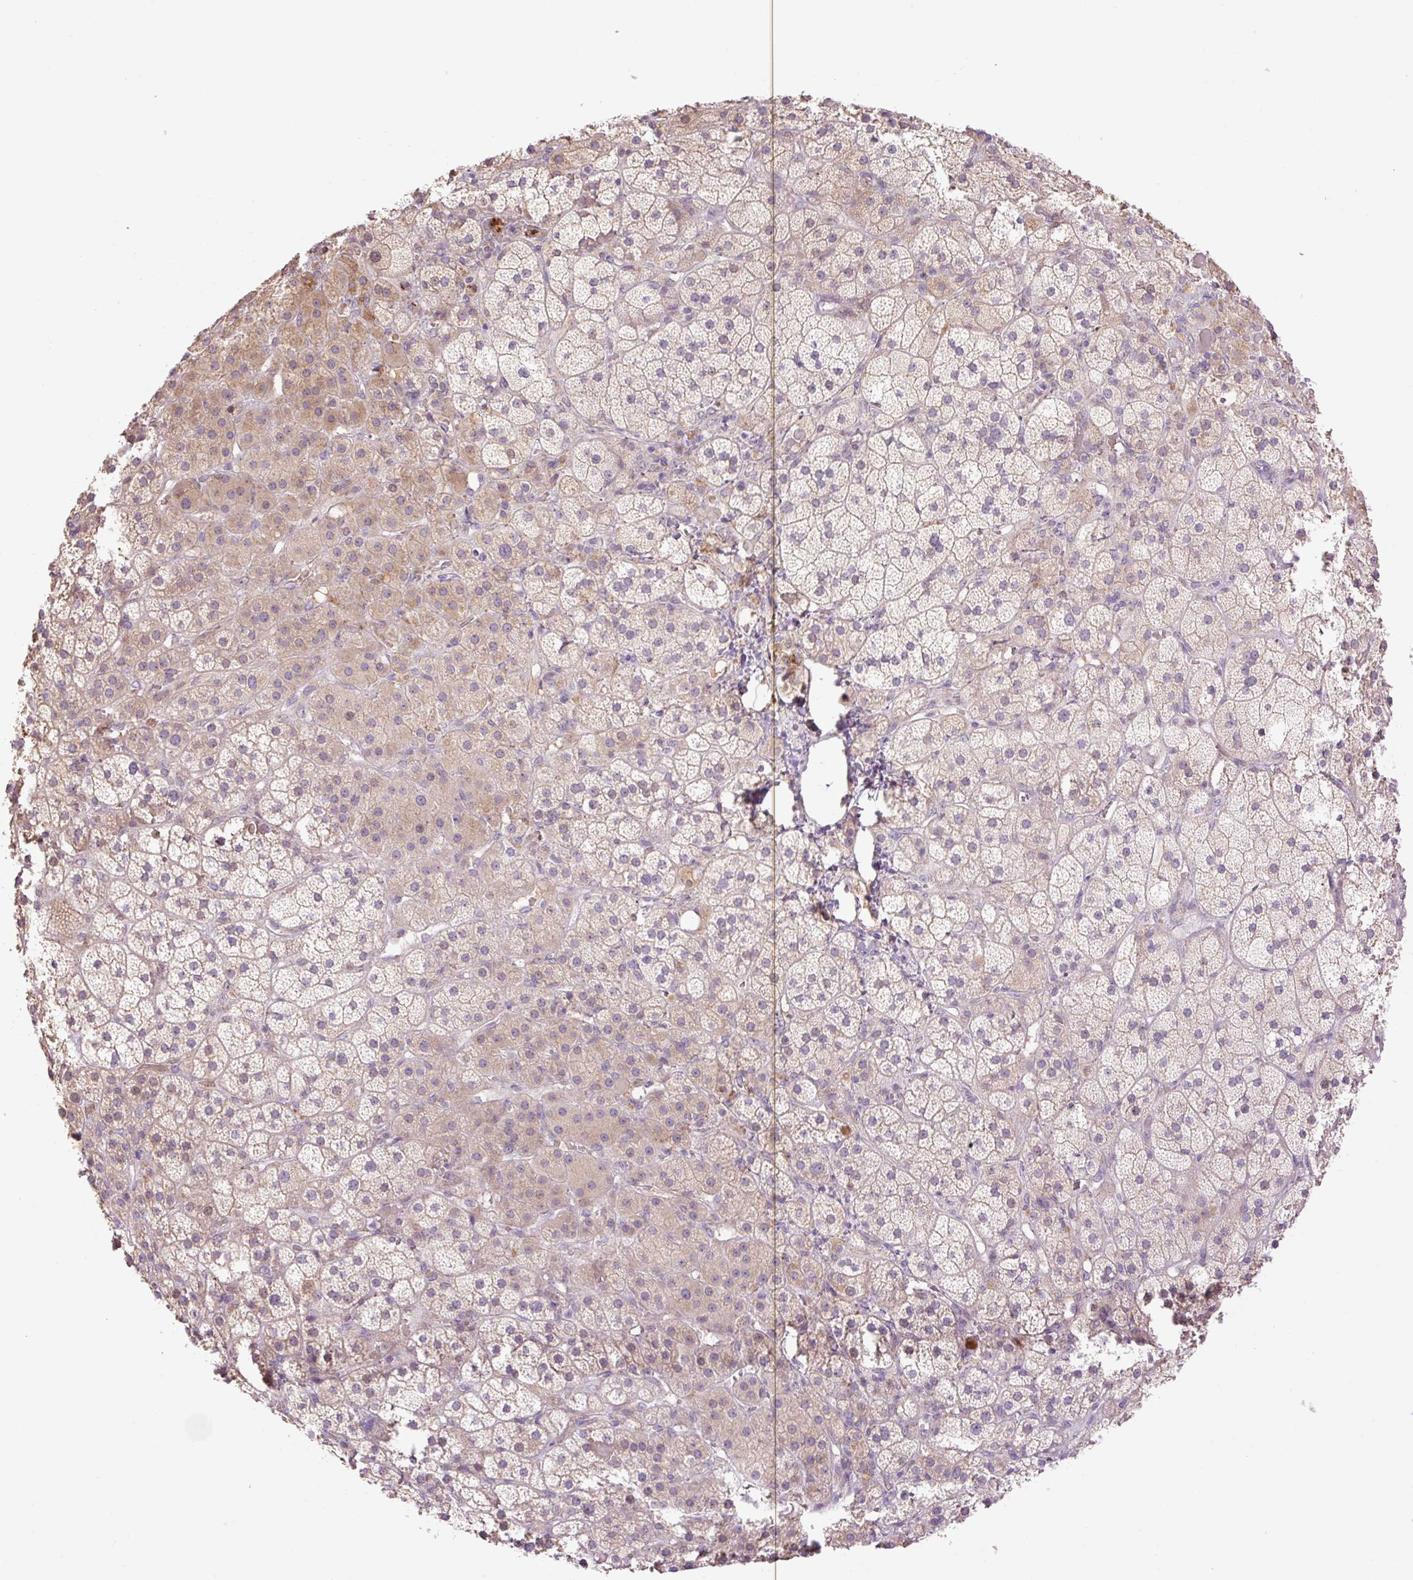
{"staining": {"intensity": "moderate", "quantity": "25%-75%", "location": "cytoplasmic/membranous"}, "tissue": "adrenal gland", "cell_type": "Glandular cells", "image_type": "normal", "snomed": [{"axis": "morphology", "description": "Normal tissue, NOS"}, {"axis": "topography", "description": "Adrenal gland"}], "caption": "Adrenal gland stained with a brown dye demonstrates moderate cytoplasmic/membranous positive positivity in about 25%-75% of glandular cells.", "gene": "HABP4", "patient": {"sex": "male", "age": 57}}